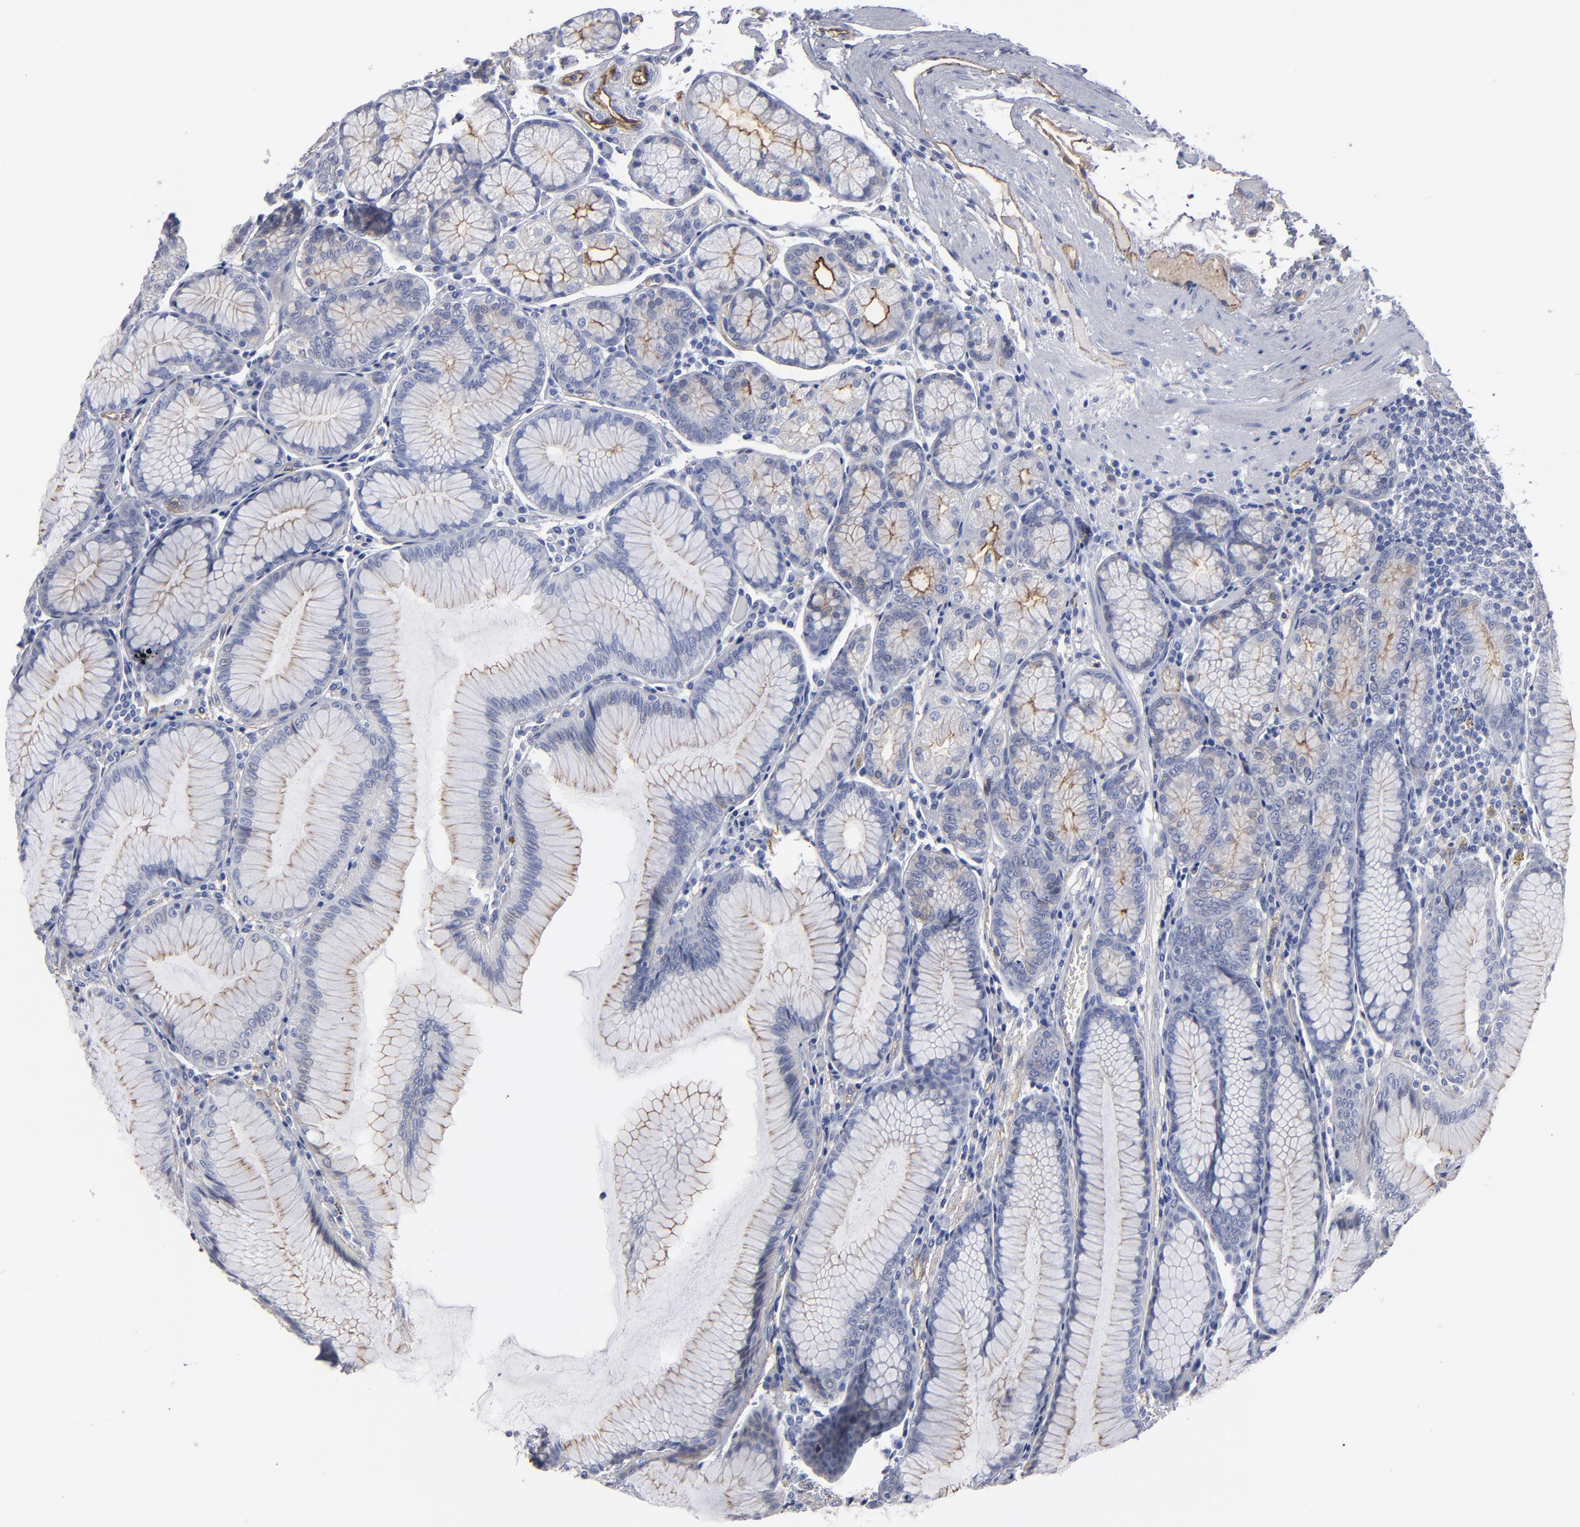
{"staining": {"intensity": "weak", "quantity": "<25%", "location": "cytoplasmic/membranous"}, "tissue": "stomach", "cell_type": "Glandular cells", "image_type": "normal", "snomed": [{"axis": "morphology", "description": "Normal tissue, NOS"}, {"axis": "topography", "description": "Stomach, lower"}], "caption": "Benign stomach was stained to show a protein in brown. There is no significant staining in glandular cells.", "gene": "TM4SF1", "patient": {"sex": "female", "age": 93}}